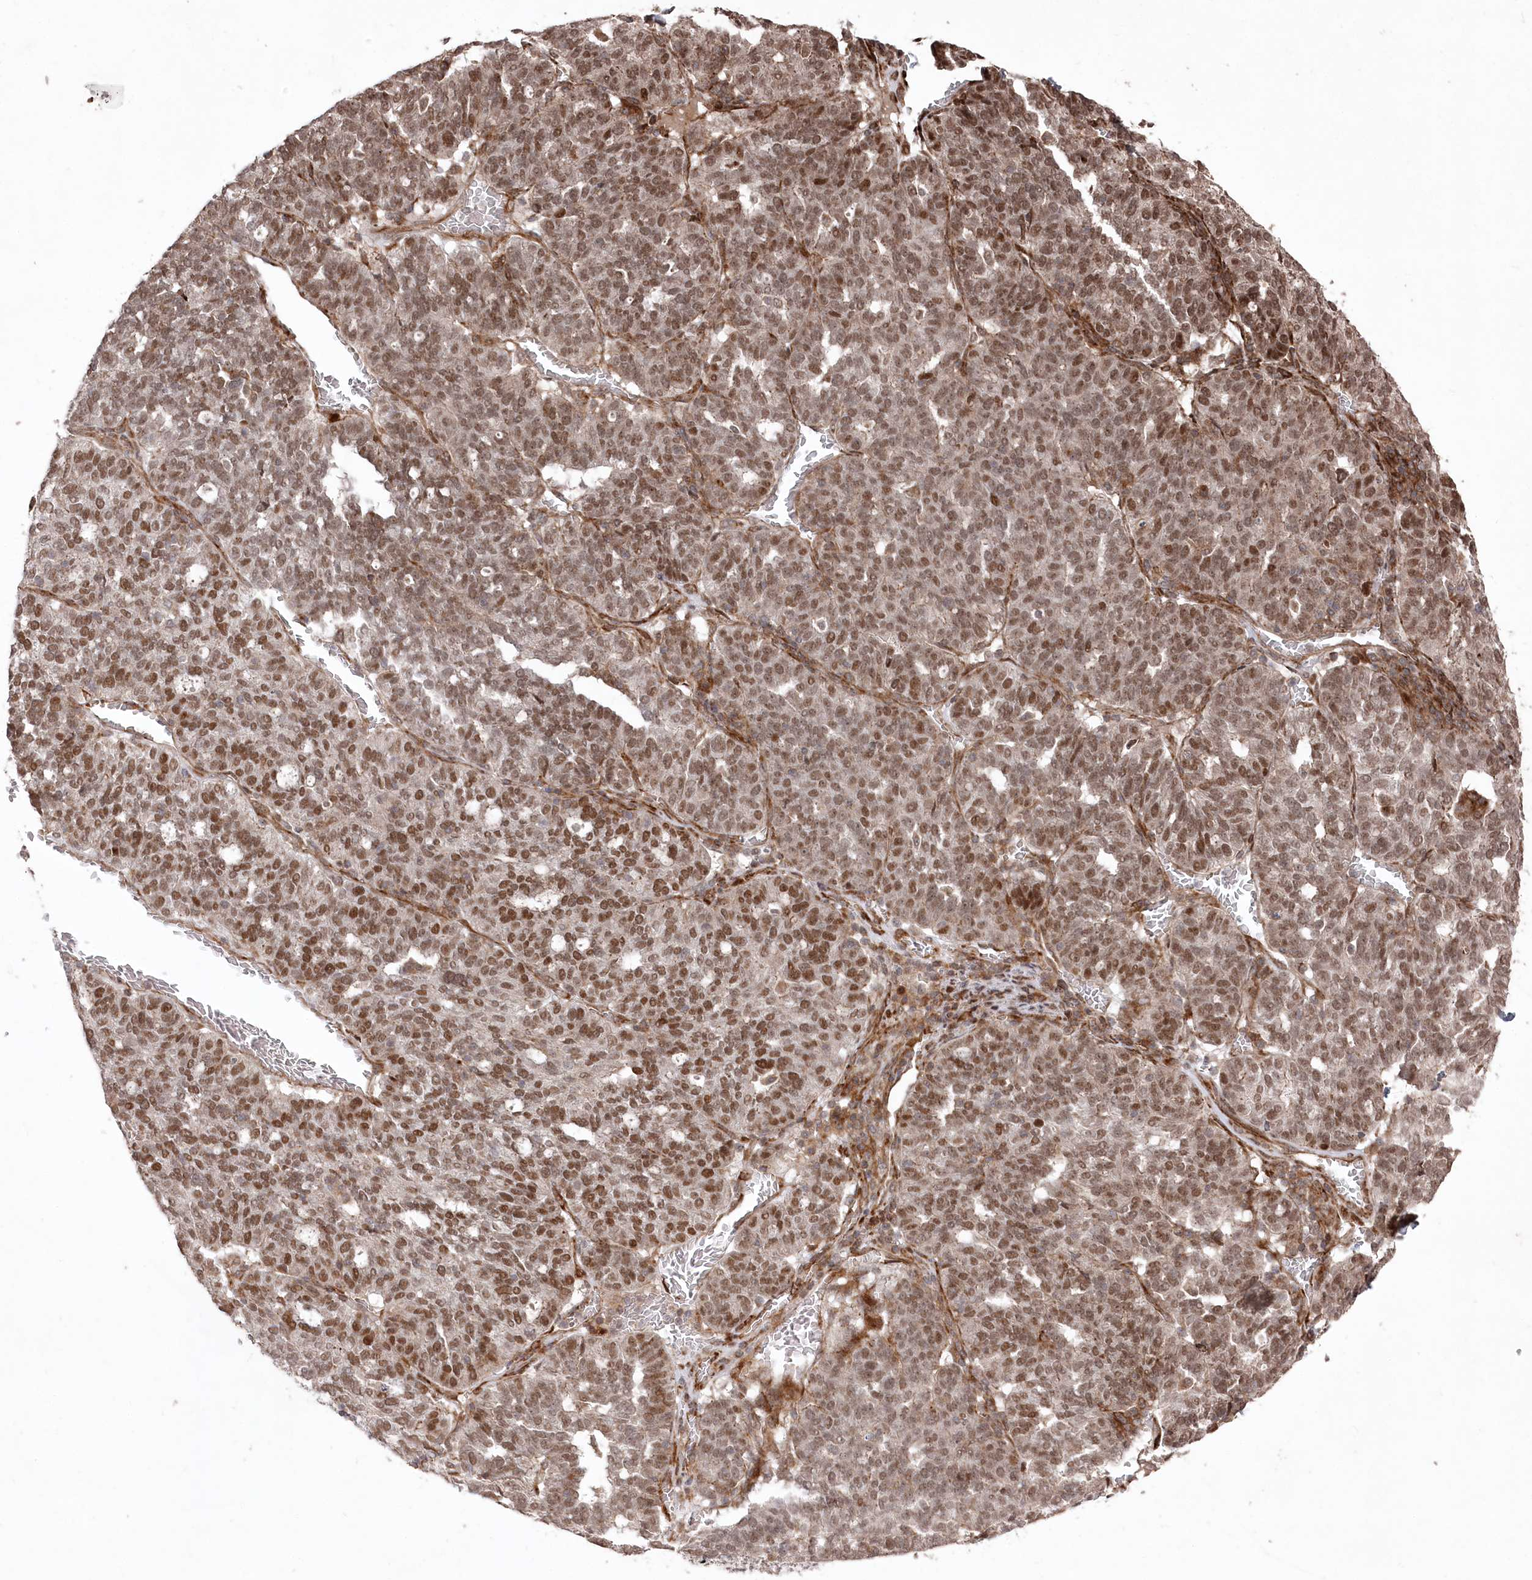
{"staining": {"intensity": "moderate", "quantity": ">75%", "location": "nuclear"}, "tissue": "ovarian cancer", "cell_type": "Tumor cells", "image_type": "cancer", "snomed": [{"axis": "morphology", "description": "Cystadenocarcinoma, serous, NOS"}, {"axis": "topography", "description": "Ovary"}], "caption": "Immunohistochemistry (IHC) (DAB (3,3'-diaminobenzidine)) staining of ovarian serous cystadenocarcinoma displays moderate nuclear protein positivity in about >75% of tumor cells.", "gene": "POLR3A", "patient": {"sex": "female", "age": 59}}